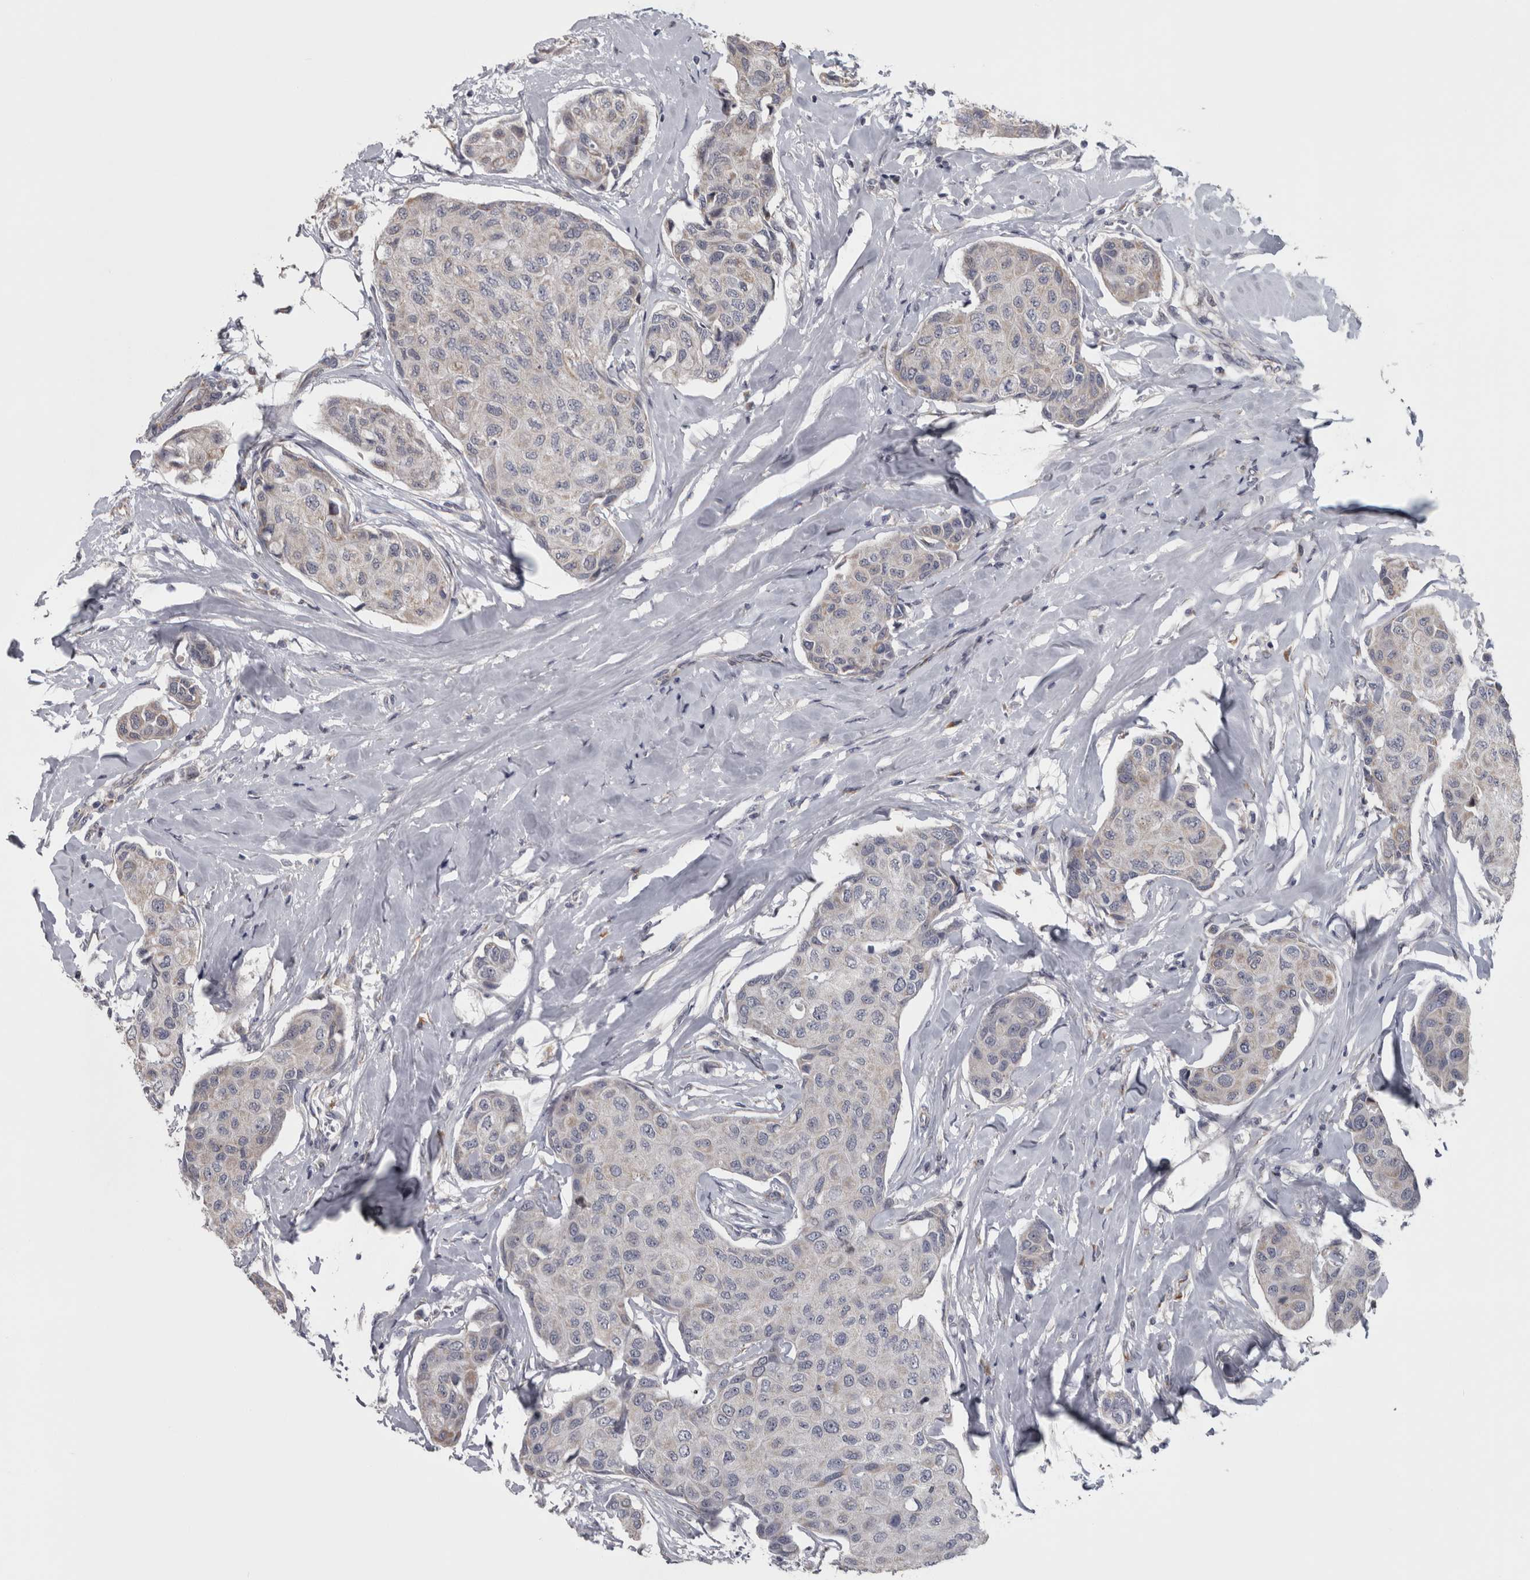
{"staining": {"intensity": "negative", "quantity": "none", "location": "none"}, "tissue": "breast cancer", "cell_type": "Tumor cells", "image_type": "cancer", "snomed": [{"axis": "morphology", "description": "Duct carcinoma"}, {"axis": "topography", "description": "Breast"}], "caption": "Immunohistochemistry (IHC) of infiltrating ductal carcinoma (breast) exhibits no expression in tumor cells.", "gene": "DBT", "patient": {"sex": "female", "age": 80}}